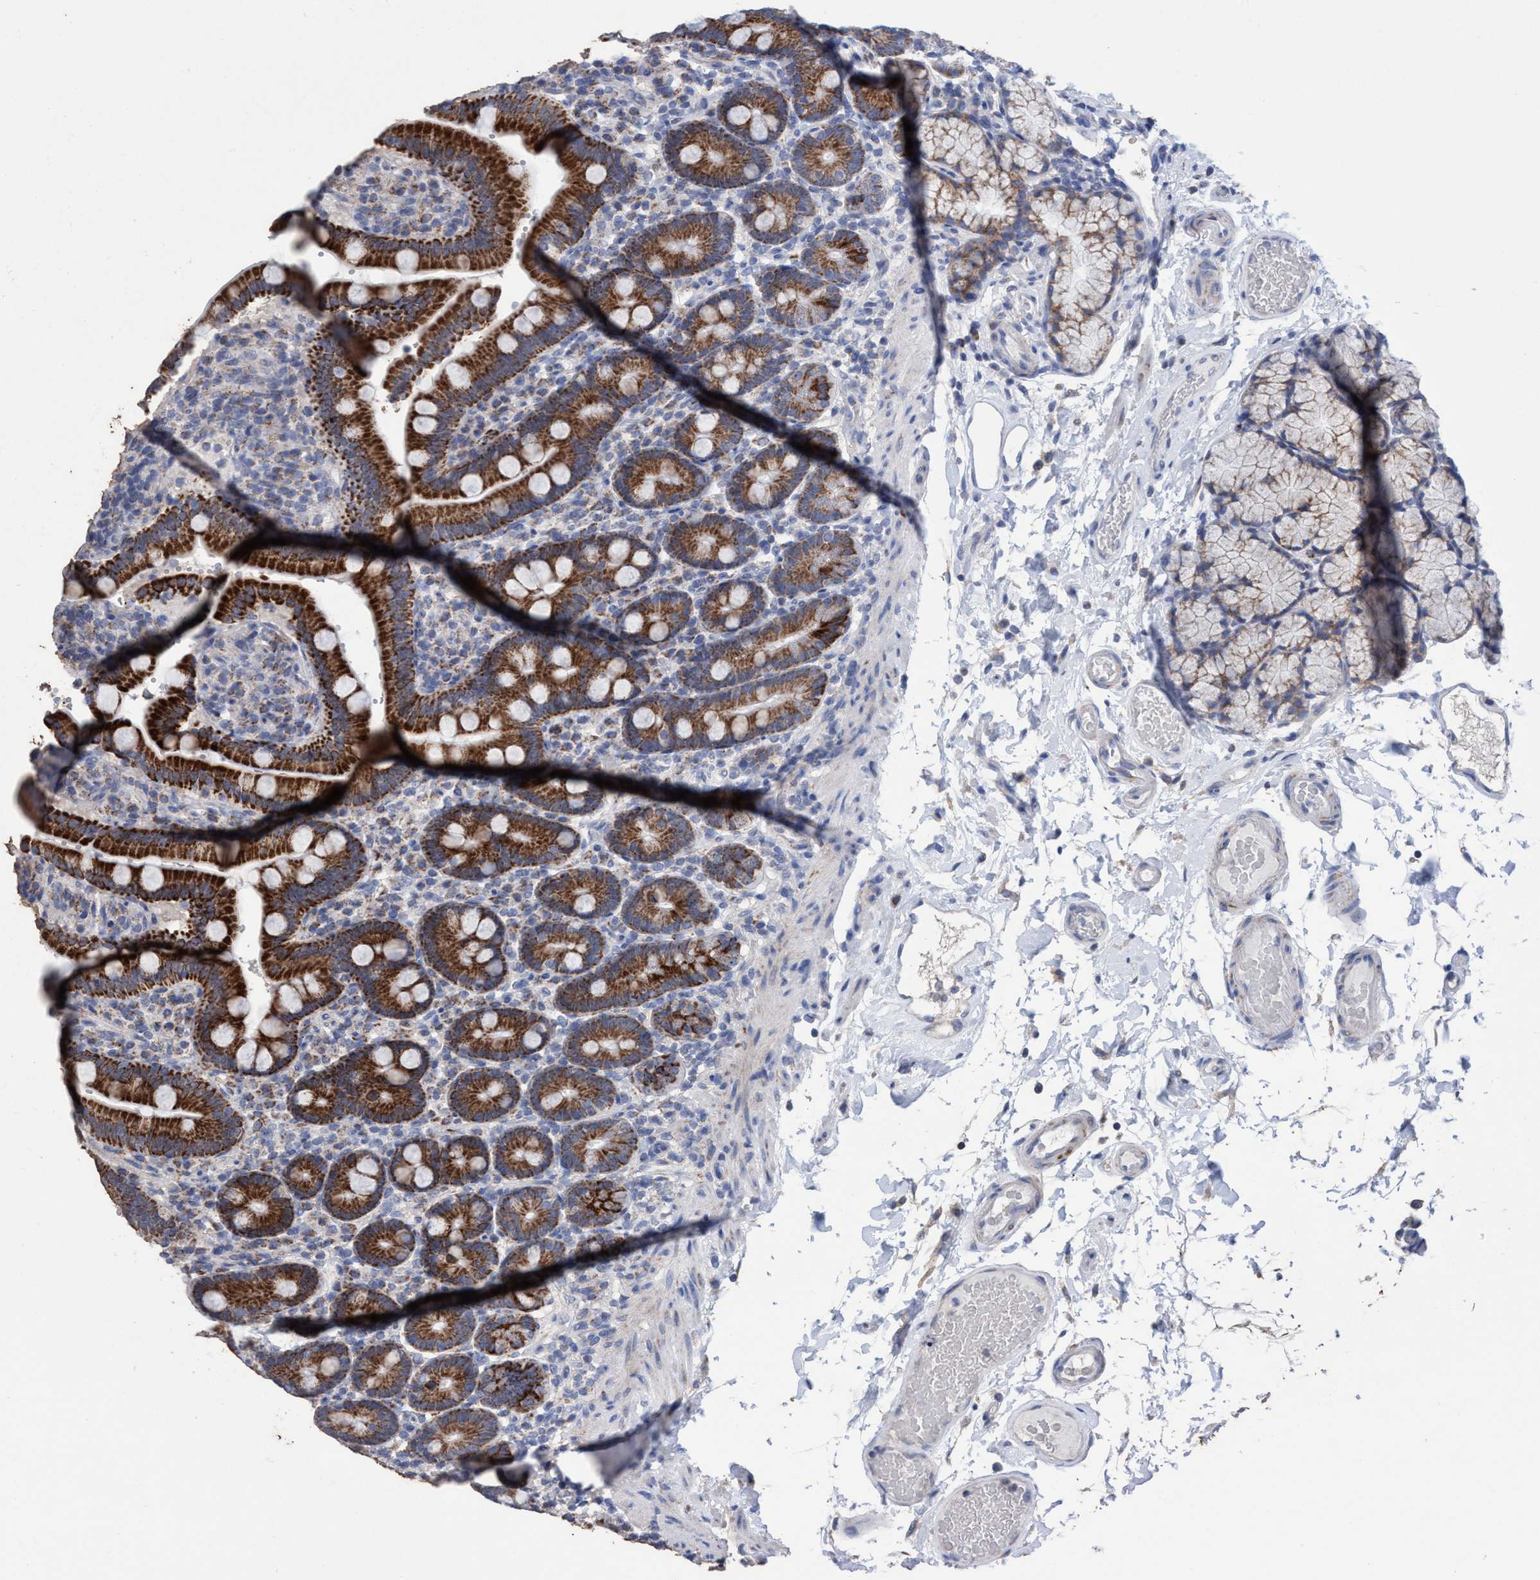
{"staining": {"intensity": "strong", "quantity": ">75%", "location": "cytoplasmic/membranous"}, "tissue": "duodenum", "cell_type": "Glandular cells", "image_type": "normal", "snomed": [{"axis": "morphology", "description": "Normal tissue, NOS"}, {"axis": "topography", "description": "Small intestine, NOS"}], "caption": "Immunohistochemical staining of benign duodenum demonstrates high levels of strong cytoplasmic/membranous positivity in about >75% of glandular cells.", "gene": "RSAD1", "patient": {"sex": "female", "age": 71}}